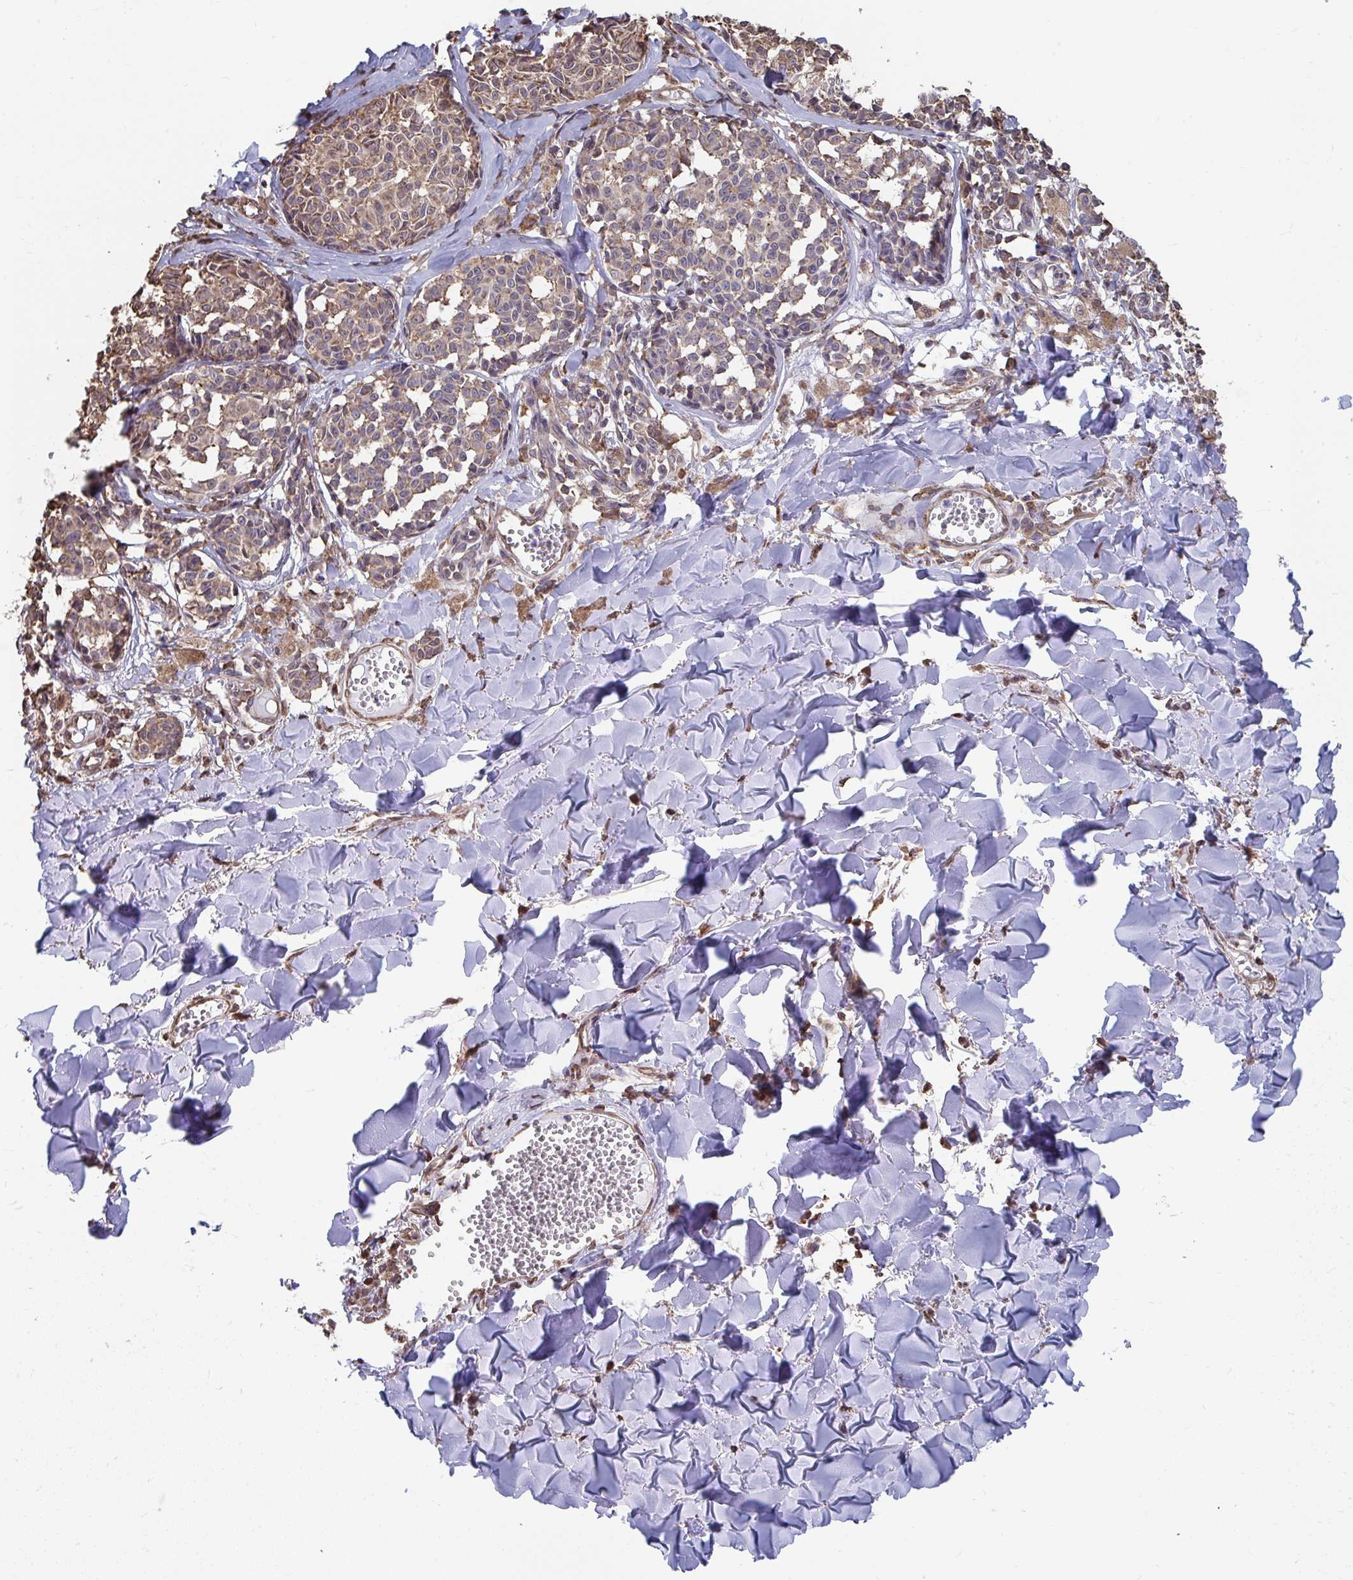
{"staining": {"intensity": "weak", "quantity": ">75%", "location": "cytoplasmic/membranous"}, "tissue": "melanoma", "cell_type": "Tumor cells", "image_type": "cancer", "snomed": [{"axis": "morphology", "description": "Malignant melanoma, NOS"}, {"axis": "topography", "description": "Skin"}], "caption": "Immunohistochemistry (IHC) image of neoplastic tissue: human melanoma stained using IHC demonstrates low levels of weak protein expression localized specifically in the cytoplasmic/membranous of tumor cells, appearing as a cytoplasmic/membranous brown color.", "gene": "SYNCRIP", "patient": {"sex": "female", "age": 43}}